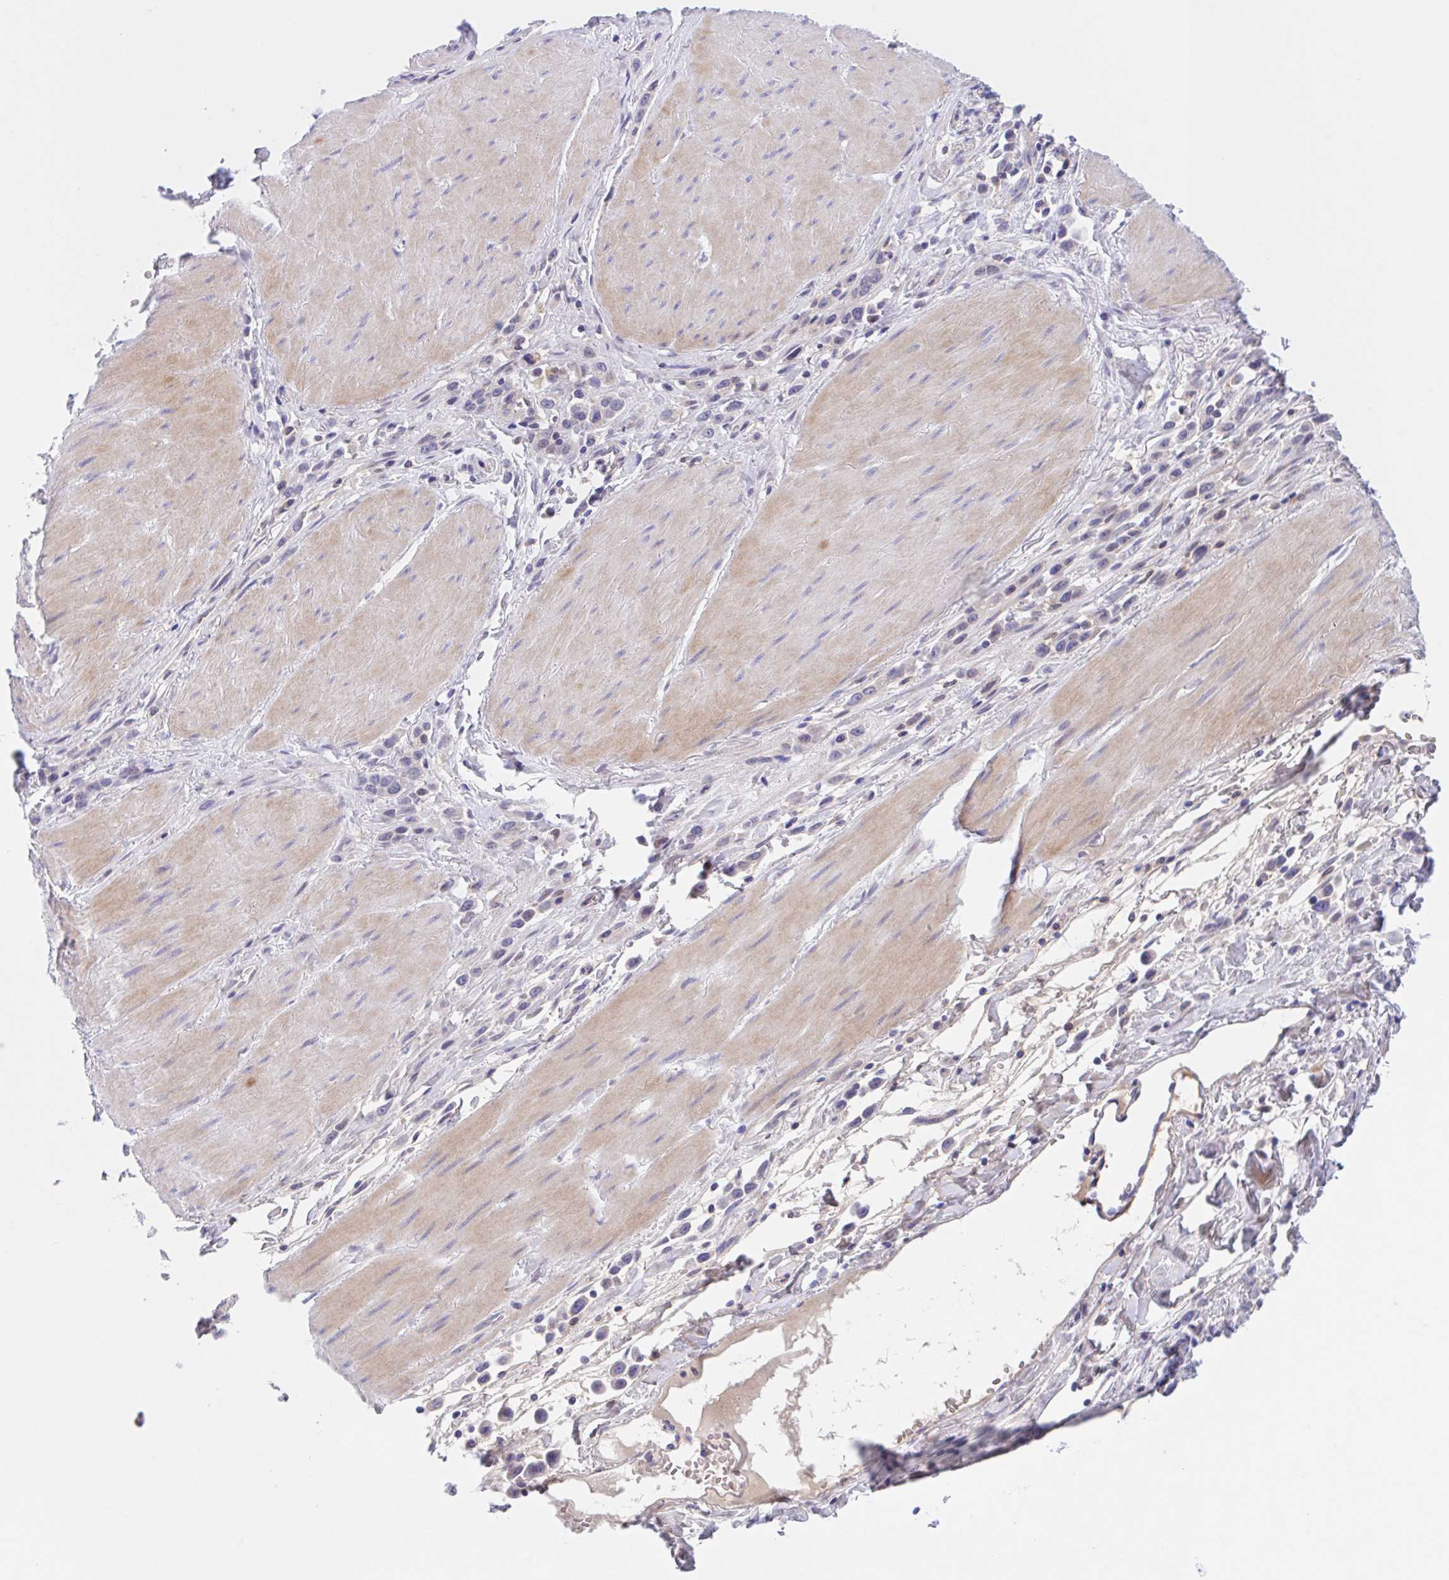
{"staining": {"intensity": "negative", "quantity": "none", "location": "none"}, "tissue": "stomach cancer", "cell_type": "Tumor cells", "image_type": "cancer", "snomed": [{"axis": "morphology", "description": "Adenocarcinoma, NOS"}, {"axis": "topography", "description": "Stomach"}], "caption": "Adenocarcinoma (stomach) was stained to show a protein in brown. There is no significant staining in tumor cells.", "gene": "TMEM86A", "patient": {"sex": "male", "age": 47}}